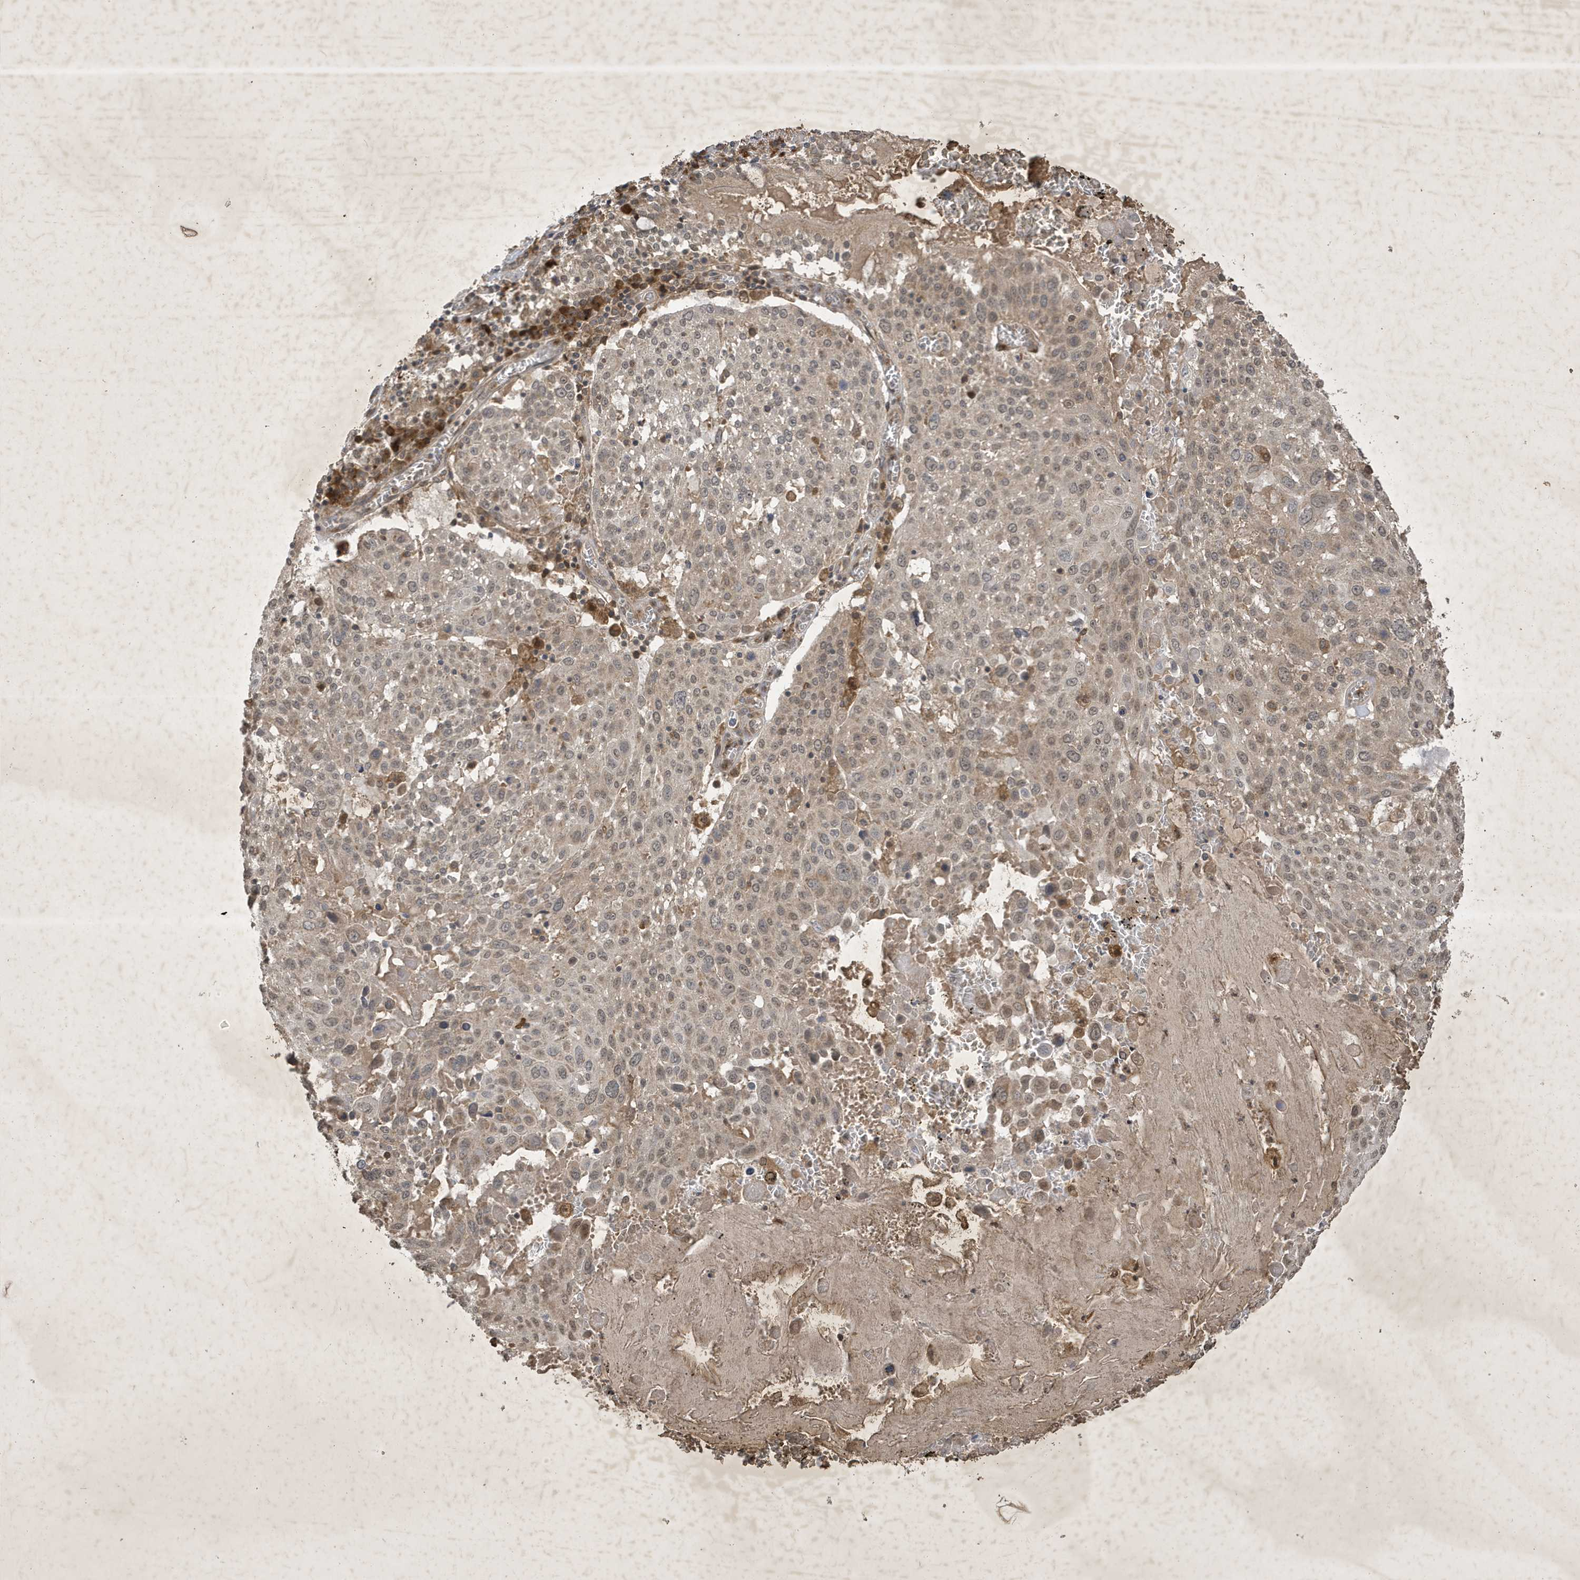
{"staining": {"intensity": "weak", "quantity": "25%-75%", "location": "cytoplasmic/membranous,nuclear"}, "tissue": "lung cancer", "cell_type": "Tumor cells", "image_type": "cancer", "snomed": [{"axis": "morphology", "description": "Squamous cell carcinoma, NOS"}, {"axis": "topography", "description": "Lung"}], "caption": "Immunohistochemistry (DAB) staining of squamous cell carcinoma (lung) exhibits weak cytoplasmic/membranous and nuclear protein expression in about 25%-75% of tumor cells.", "gene": "STX10", "patient": {"sex": "male", "age": 65}}